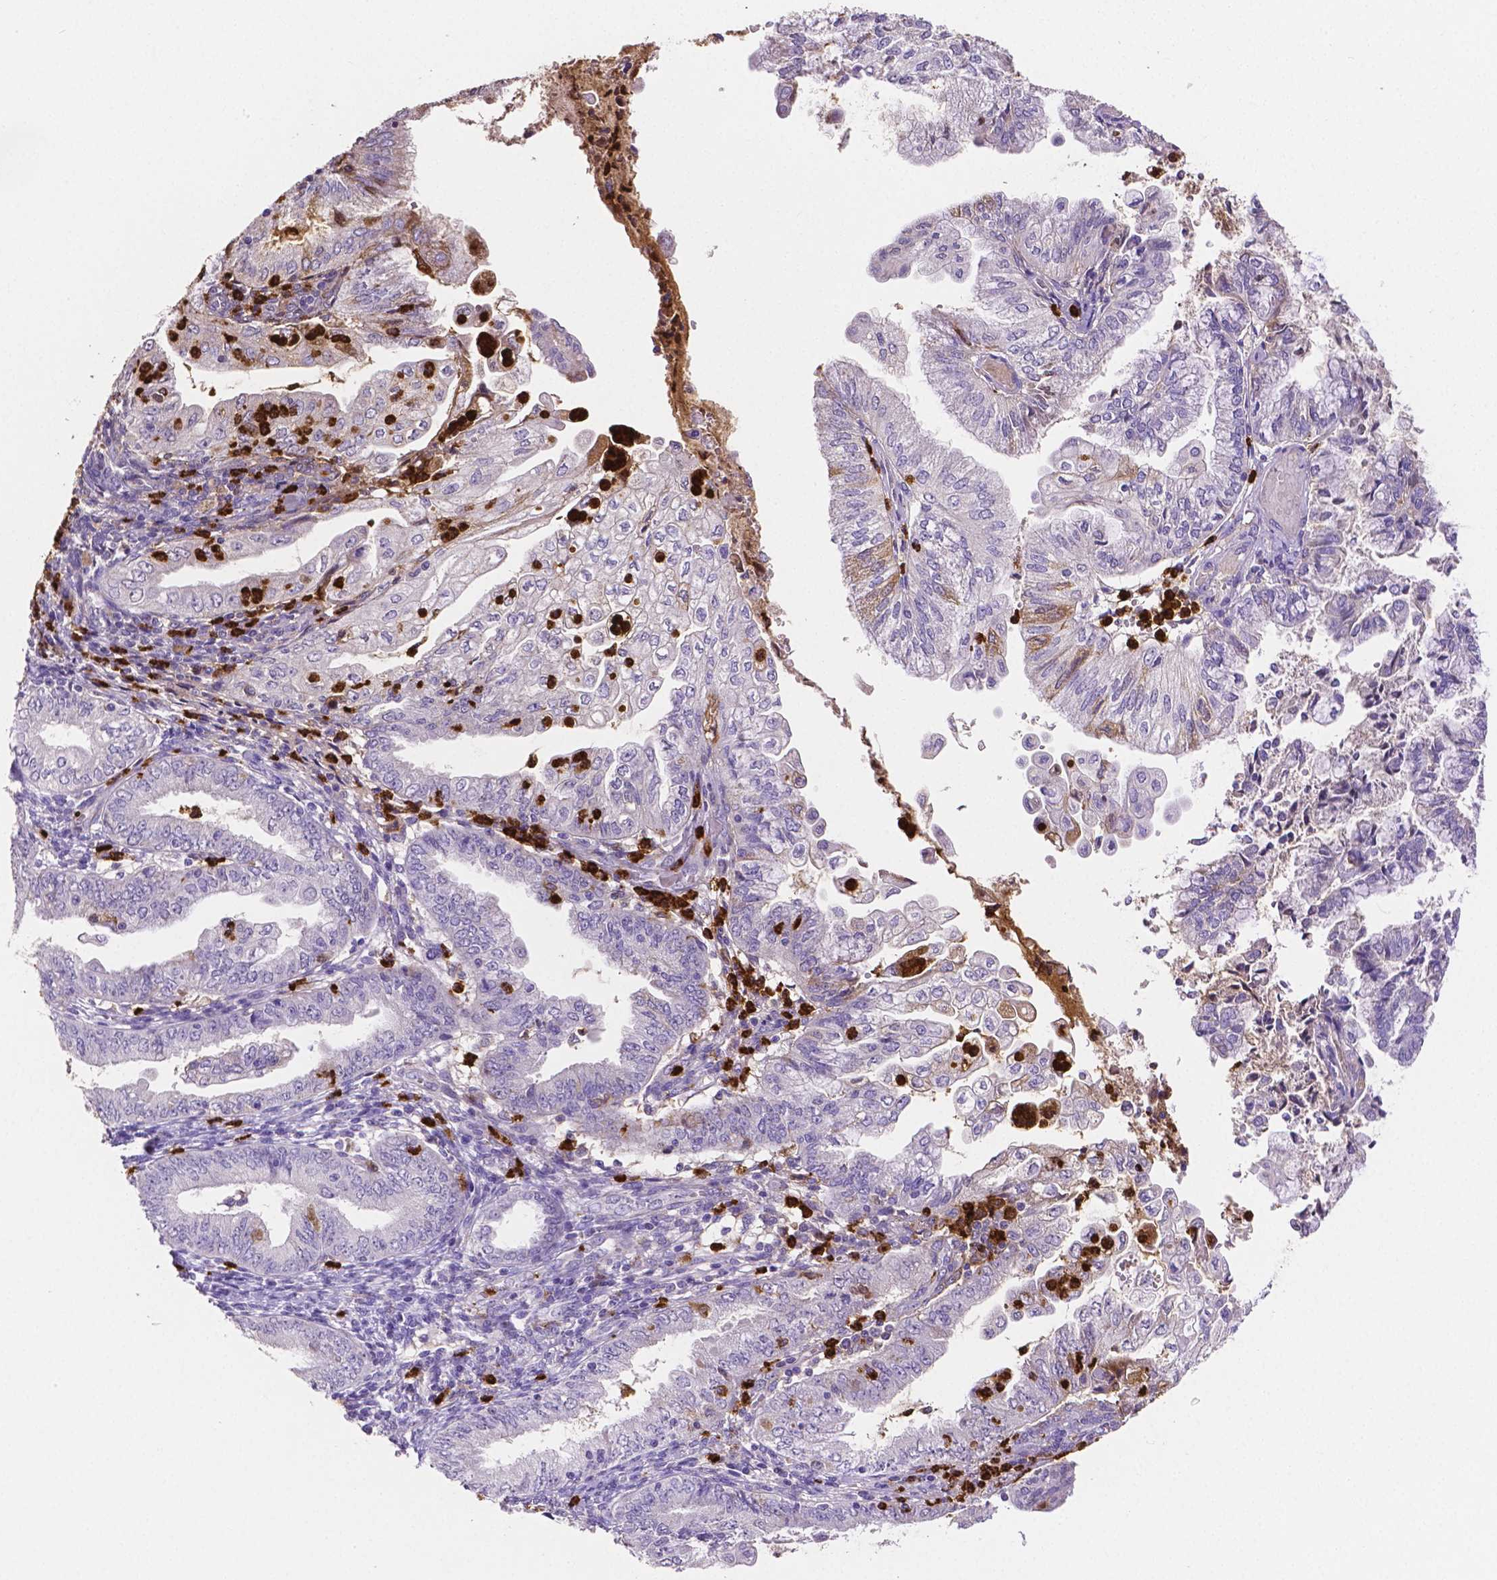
{"staining": {"intensity": "weak", "quantity": "<25%", "location": "cytoplasmic/membranous"}, "tissue": "endometrial cancer", "cell_type": "Tumor cells", "image_type": "cancer", "snomed": [{"axis": "morphology", "description": "Adenocarcinoma, NOS"}, {"axis": "topography", "description": "Endometrium"}], "caption": "Protein analysis of endometrial cancer (adenocarcinoma) demonstrates no significant positivity in tumor cells.", "gene": "MMP9", "patient": {"sex": "female", "age": 55}}